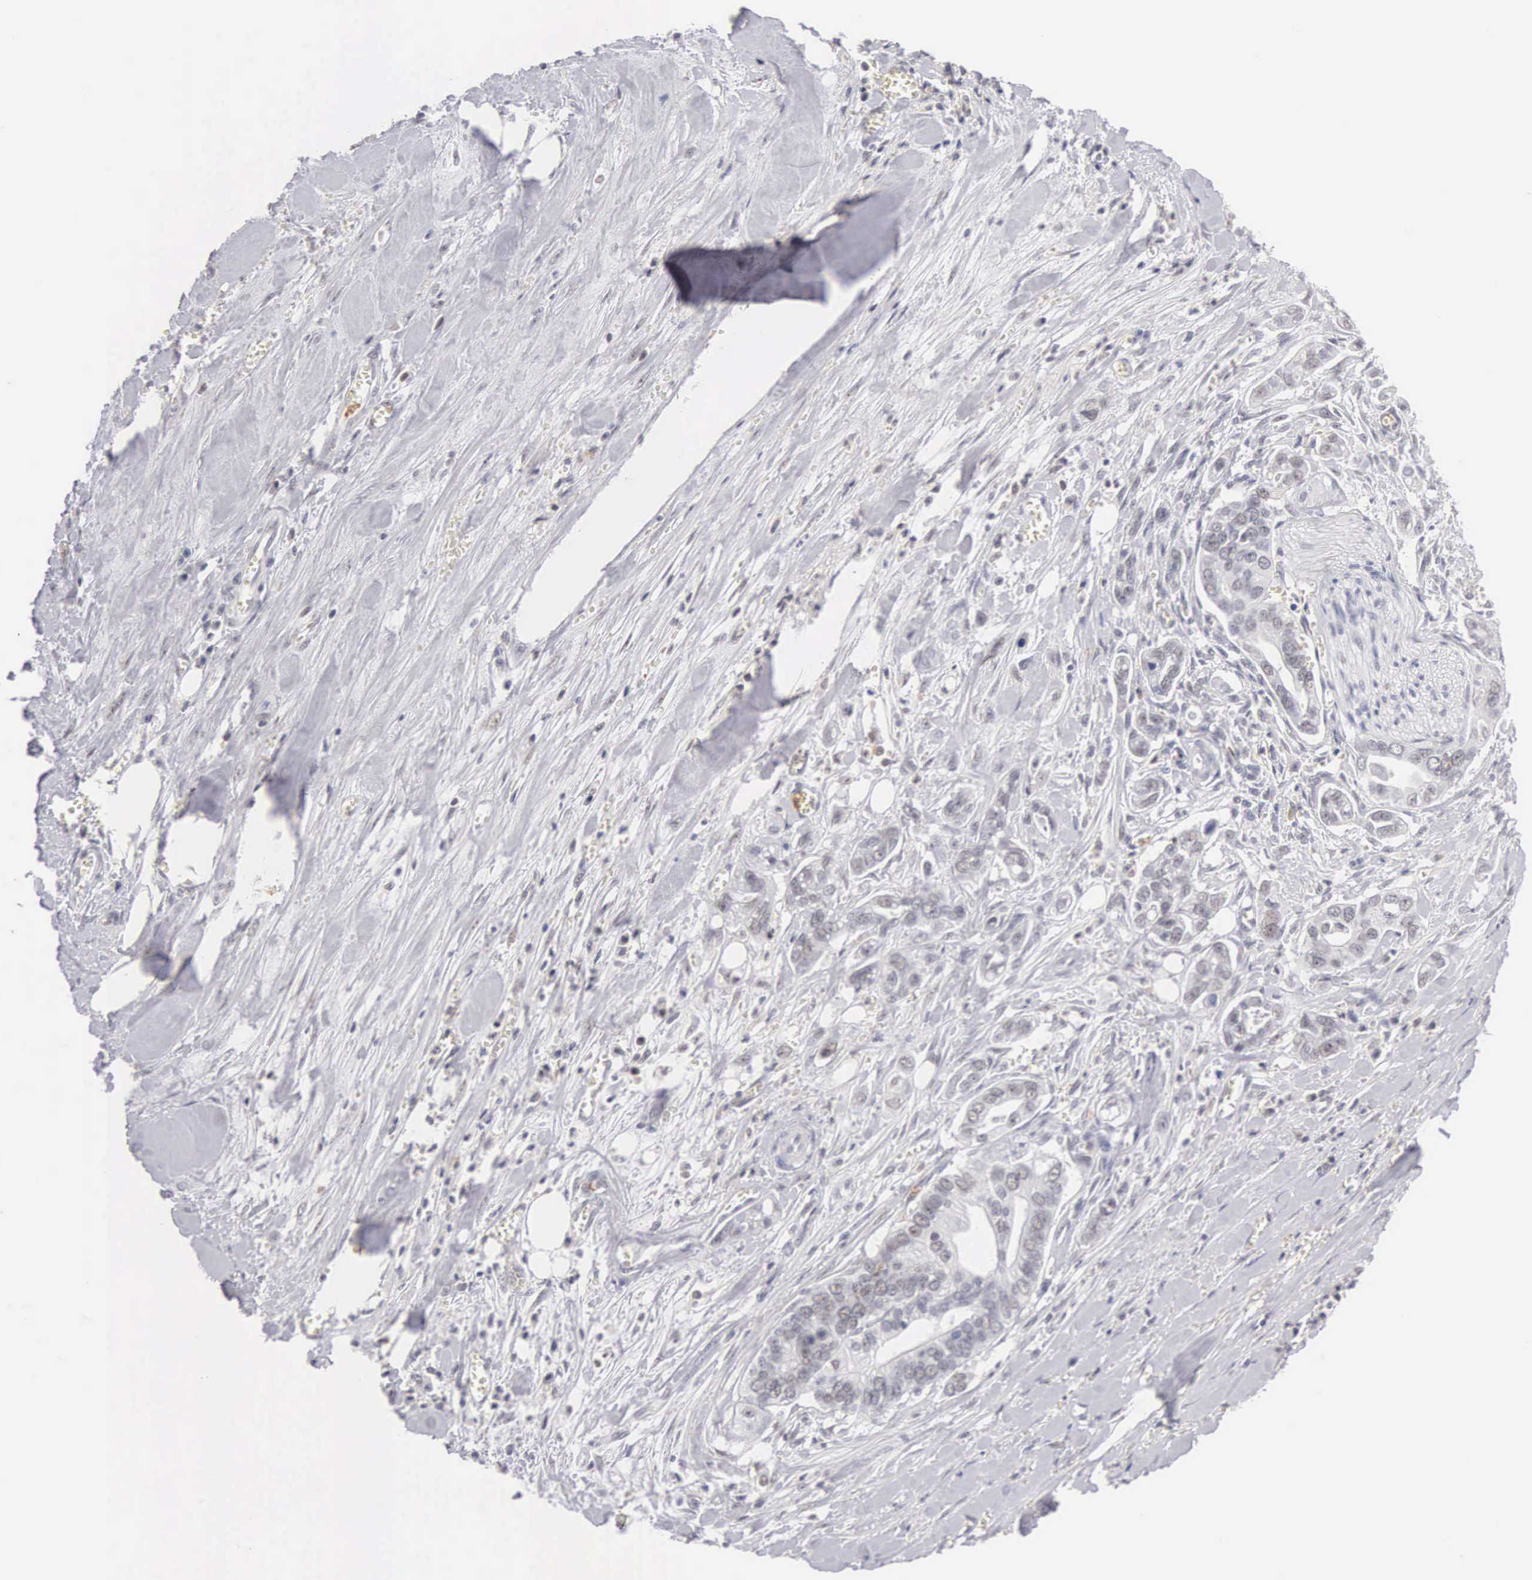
{"staining": {"intensity": "negative", "quantity": "none", "location": "none"}, "tissue": "pancreatic cancer", "cell_type": "Tumor cells", "image_type": "cancer", "snomed": [{"axis": "morphology", "description": "Adenocarcinoma, NOS"}, {"axis": "topography", "description": "Pancreas"}], "caption": "There is no significant expression in tumor cells of adenocarcinoma (pancreatic).", "gene": "FAM47A", "patient": {"sex": "male", "age": 69}}